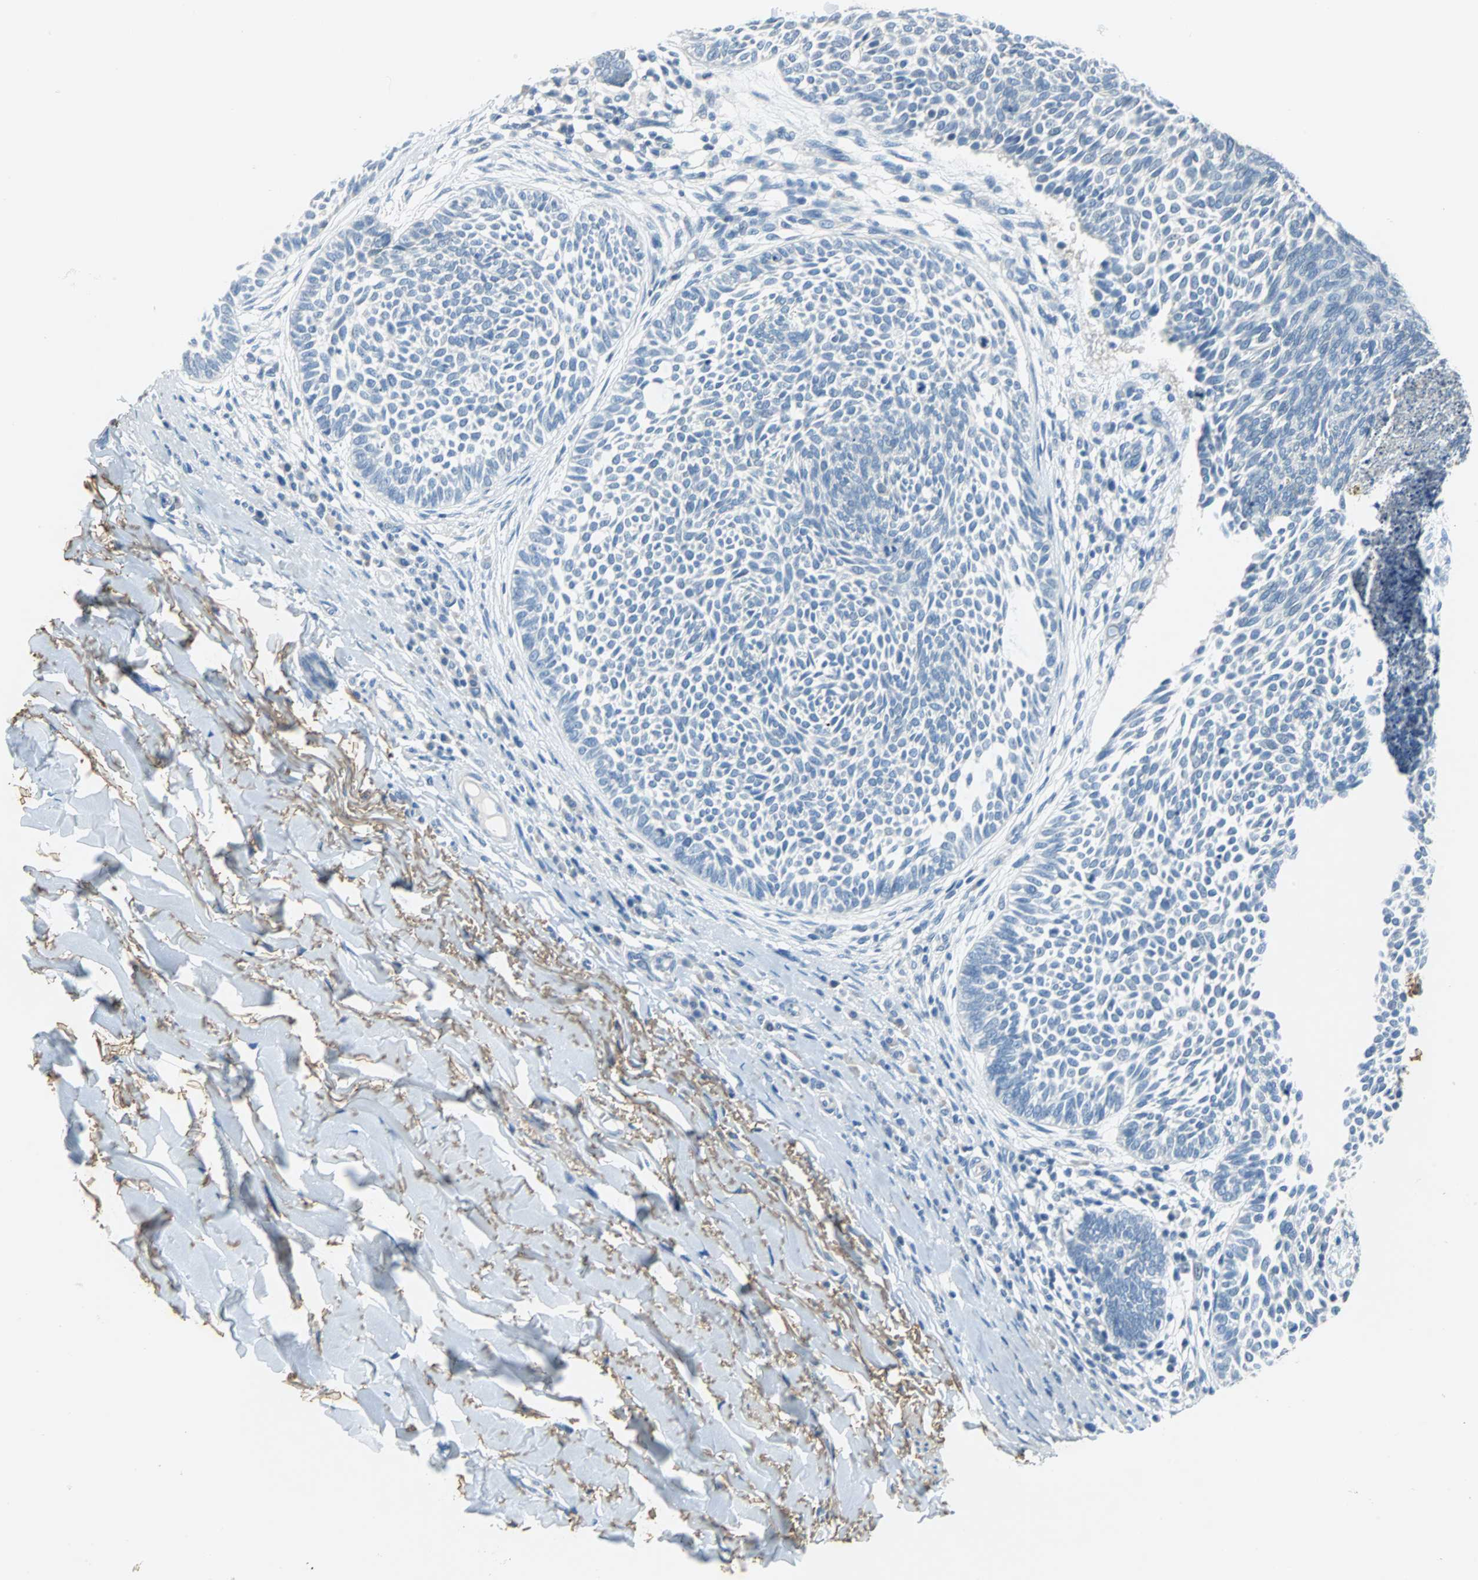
{"staining": {"intensity": "negative", "quantity": "none", "location": "none"}, "tissue": "skin cancer", "cell_type": "Tumor cells", "image_type": "cancer", "snomed": [{"axis": "morphology", "description": "Normal tissue, NOS"}, {"axis": "morphology", "description": "Basal cell carcinoma"}, {"axis": "topography", "description": "Skin"}], "caption": "Tumor cells show no significant protein expression in skin basal cell carcinoma.", "gene": "MUC7", "patient": {"sex": "male", "age": 87}}